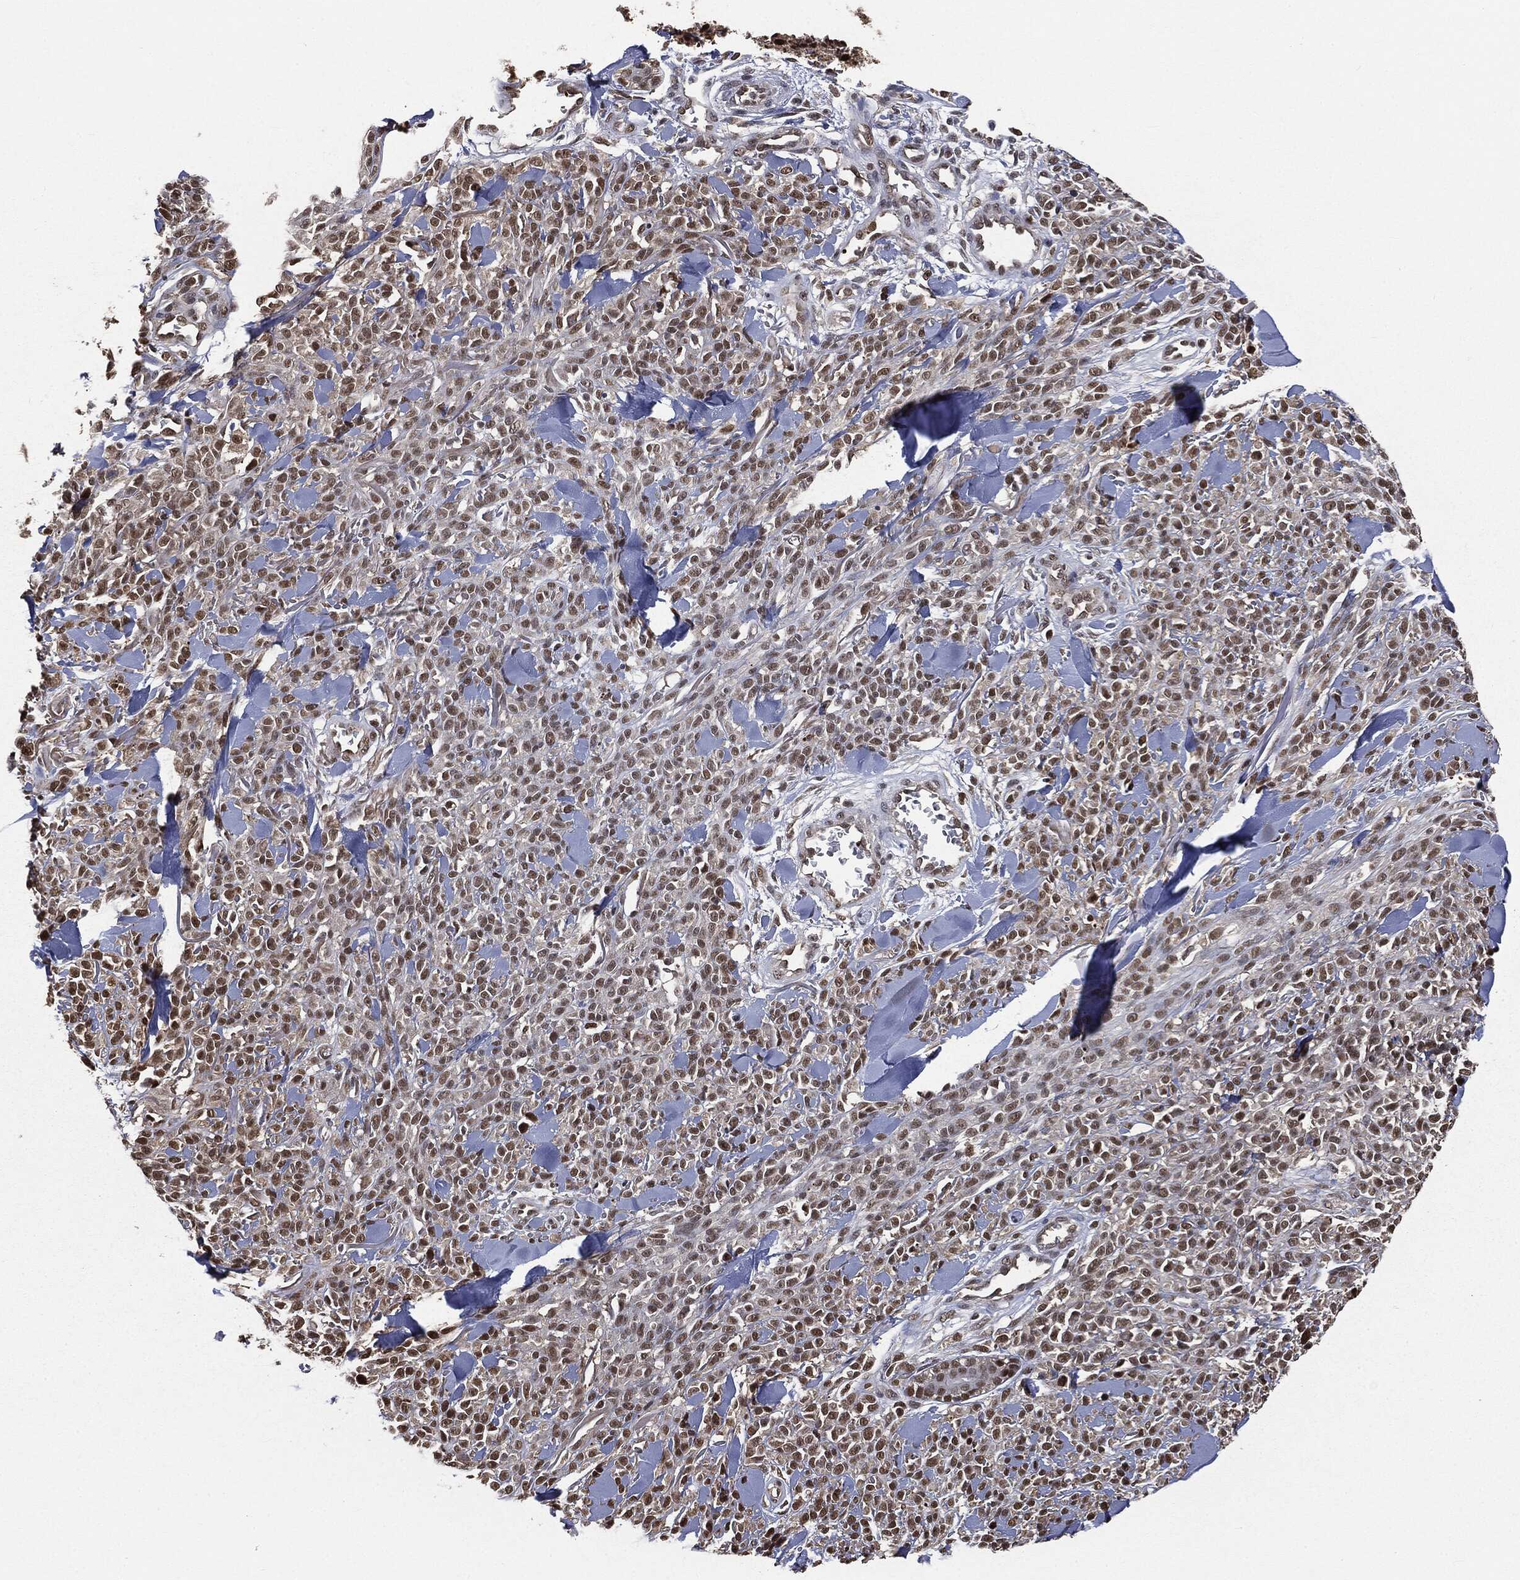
{"staining": {"intensity": "moderate", "quantity": "<25%", "location": "nuclear"}, "tissue": "melanoma", "cell_type": "Tumor cells", "image_type": "cancer", "snomed": [{"axis": "morphology", "description": "Malignant melanoma, NOS"}, {"axis": "topography", "description": "Skin"}, {"axis": "topography", "description": "Skin of trunk"}], "caption": "Approximately <25% of tumor cells in melanoma display moderate nuclear protein expression as visualized by brown immunohistochemical staining.", "gene": "SHLD2", "patient": {"sex": "male", "age": 74}}